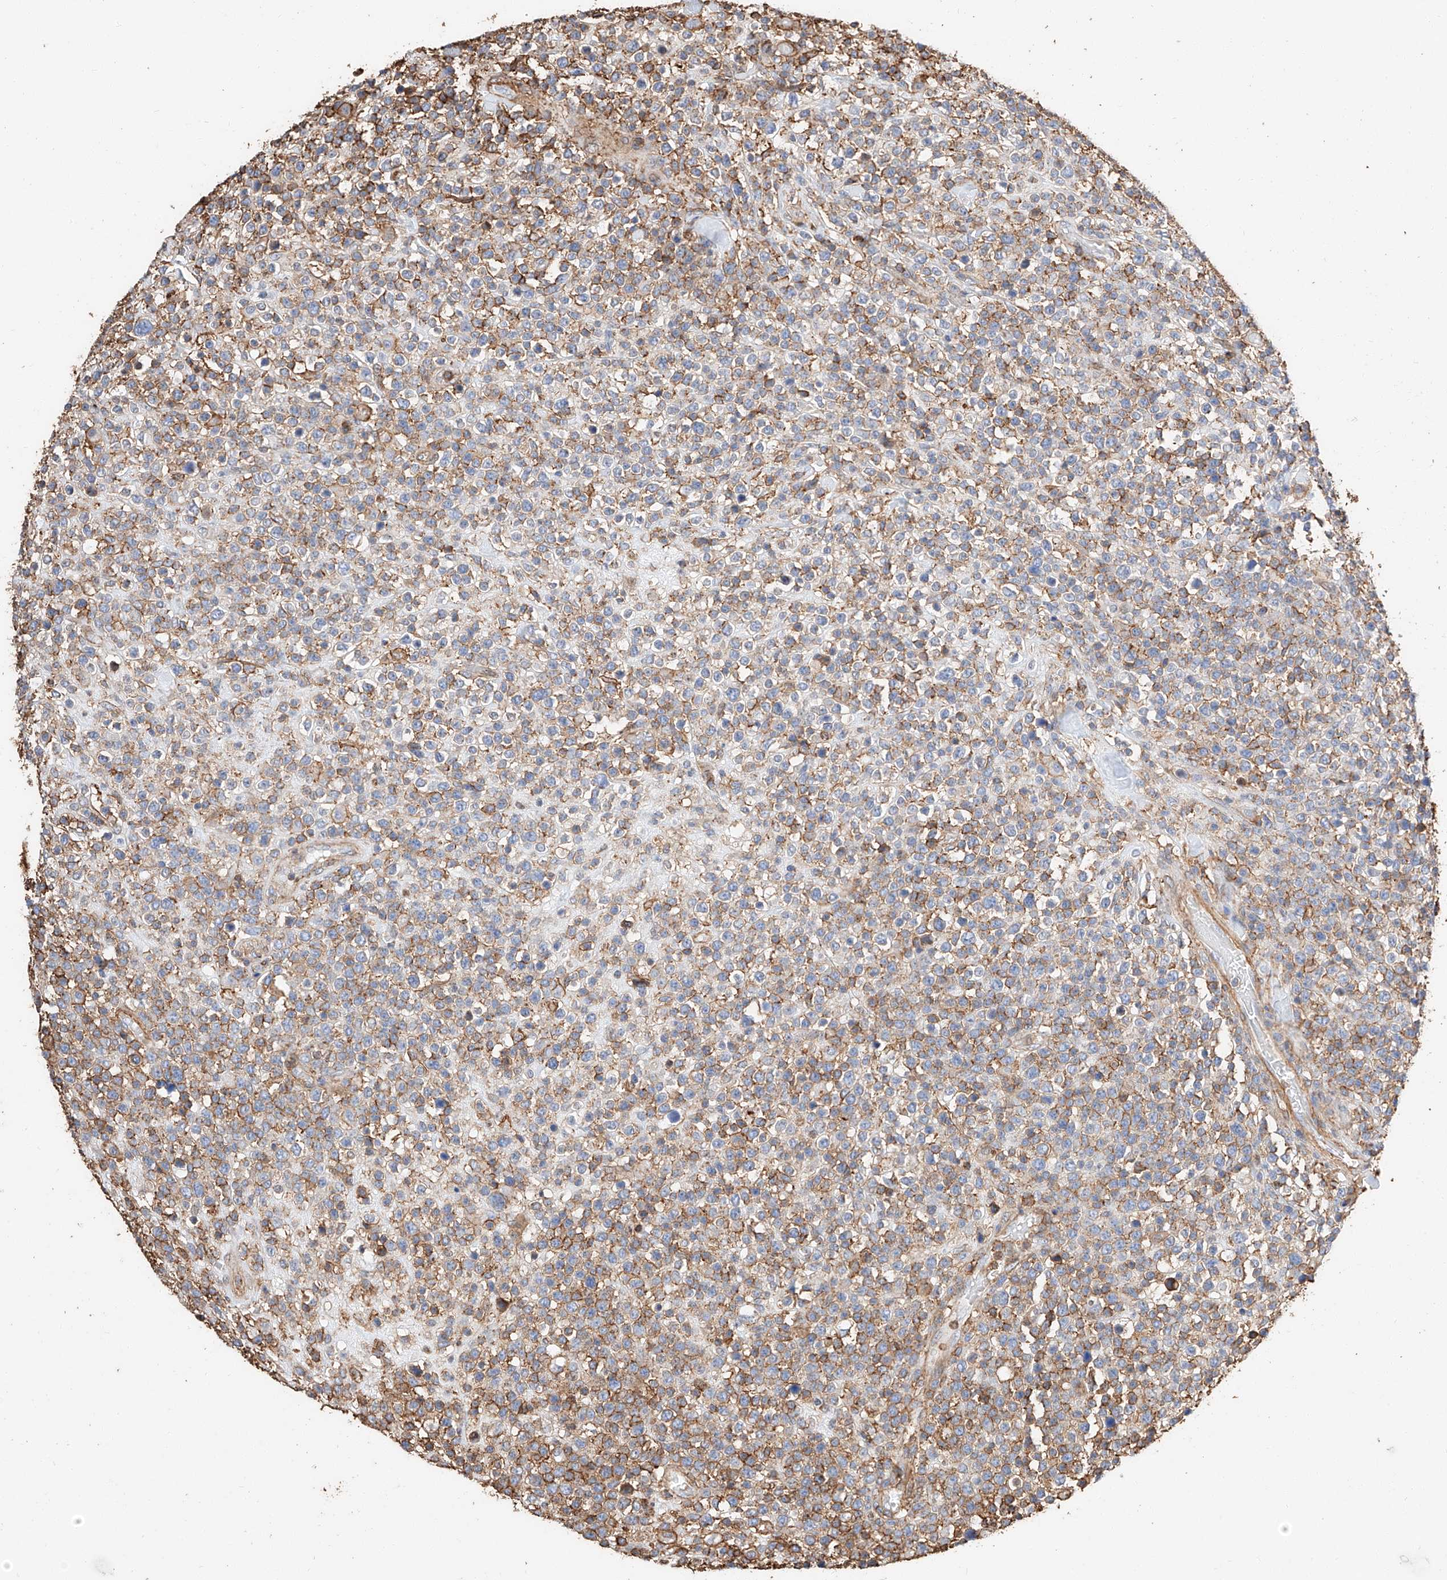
{"staining": {"intensity": "moderate", "quantity": "25%-75%", "location": "cytoplasmic/membranous"}, "tissue": "lymphoma", "cell_type": "Tumor cells", "image_type": "cancer", "snomed": [{"axis": "morphology", "description": "Malignant lymphoma, non-Hodgkin's type, High grade"}, {"axis": "topography", "description": "Colon"}], "caption": "Moderate cytoplasmic/membranous positivity is present in approximately 25%-75% of tumor cells in lymphoma.", "gene": "WFS1", "patient": {"sex": "female", "age": 53}}